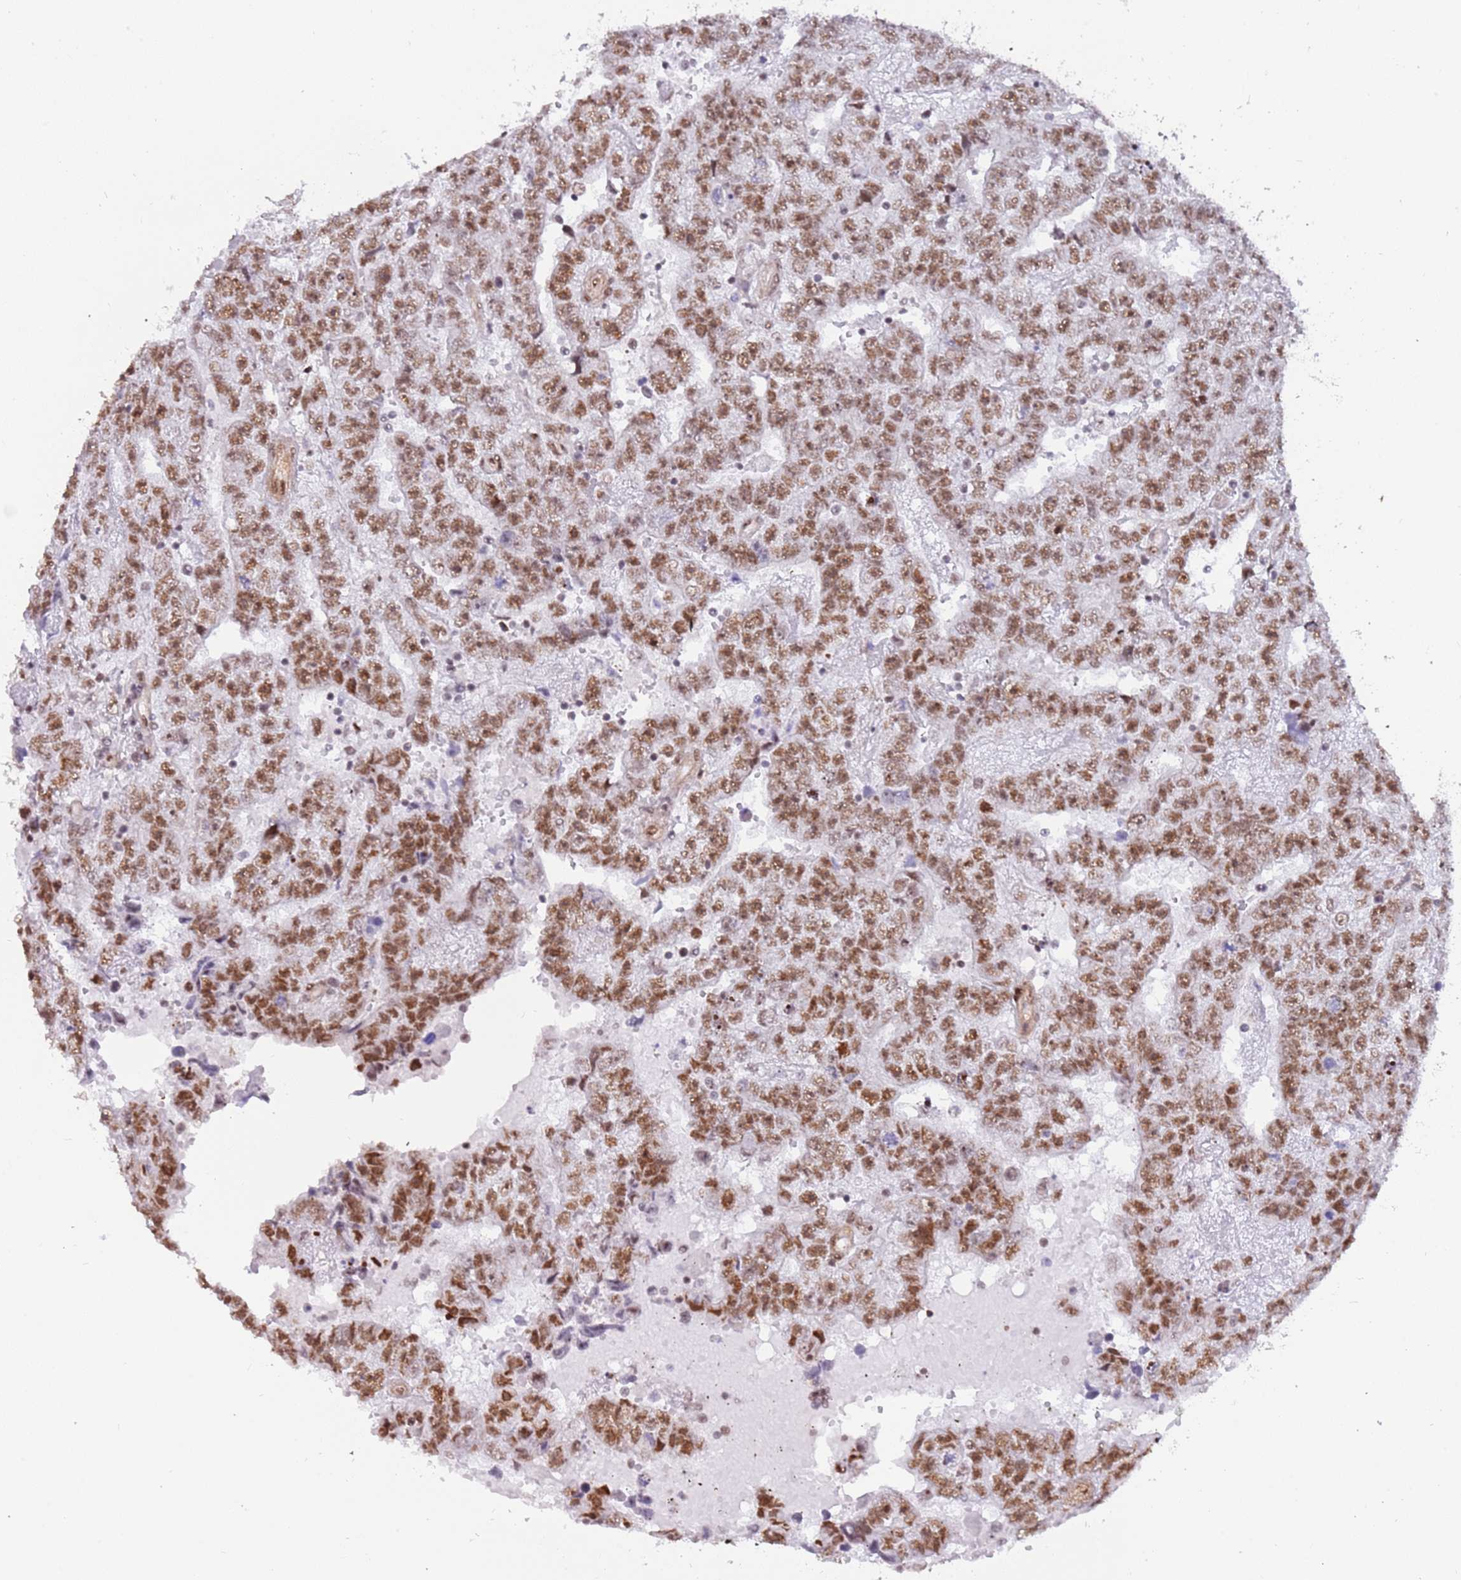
{"staining": {"intensity": "moderate", "quantity": ">75%", "location": "nuclear"}, "tissue": "testis cancer", "cell_type": "Tumor cells", "image_type": "cancer", "snomed": [{"axis": "morphology", "description": "Carcinoma, Embryonal, NOS"}, {"axis": "topography", "description": "Testis"}], "caption": "Brown immunohistochemical staining in human testis embryonal carcinoma reveals moderate nuclear expression in about >75% of tumor cells.", "gene": "LRMDA", "patient": {"sex": "male", "age": 25}}